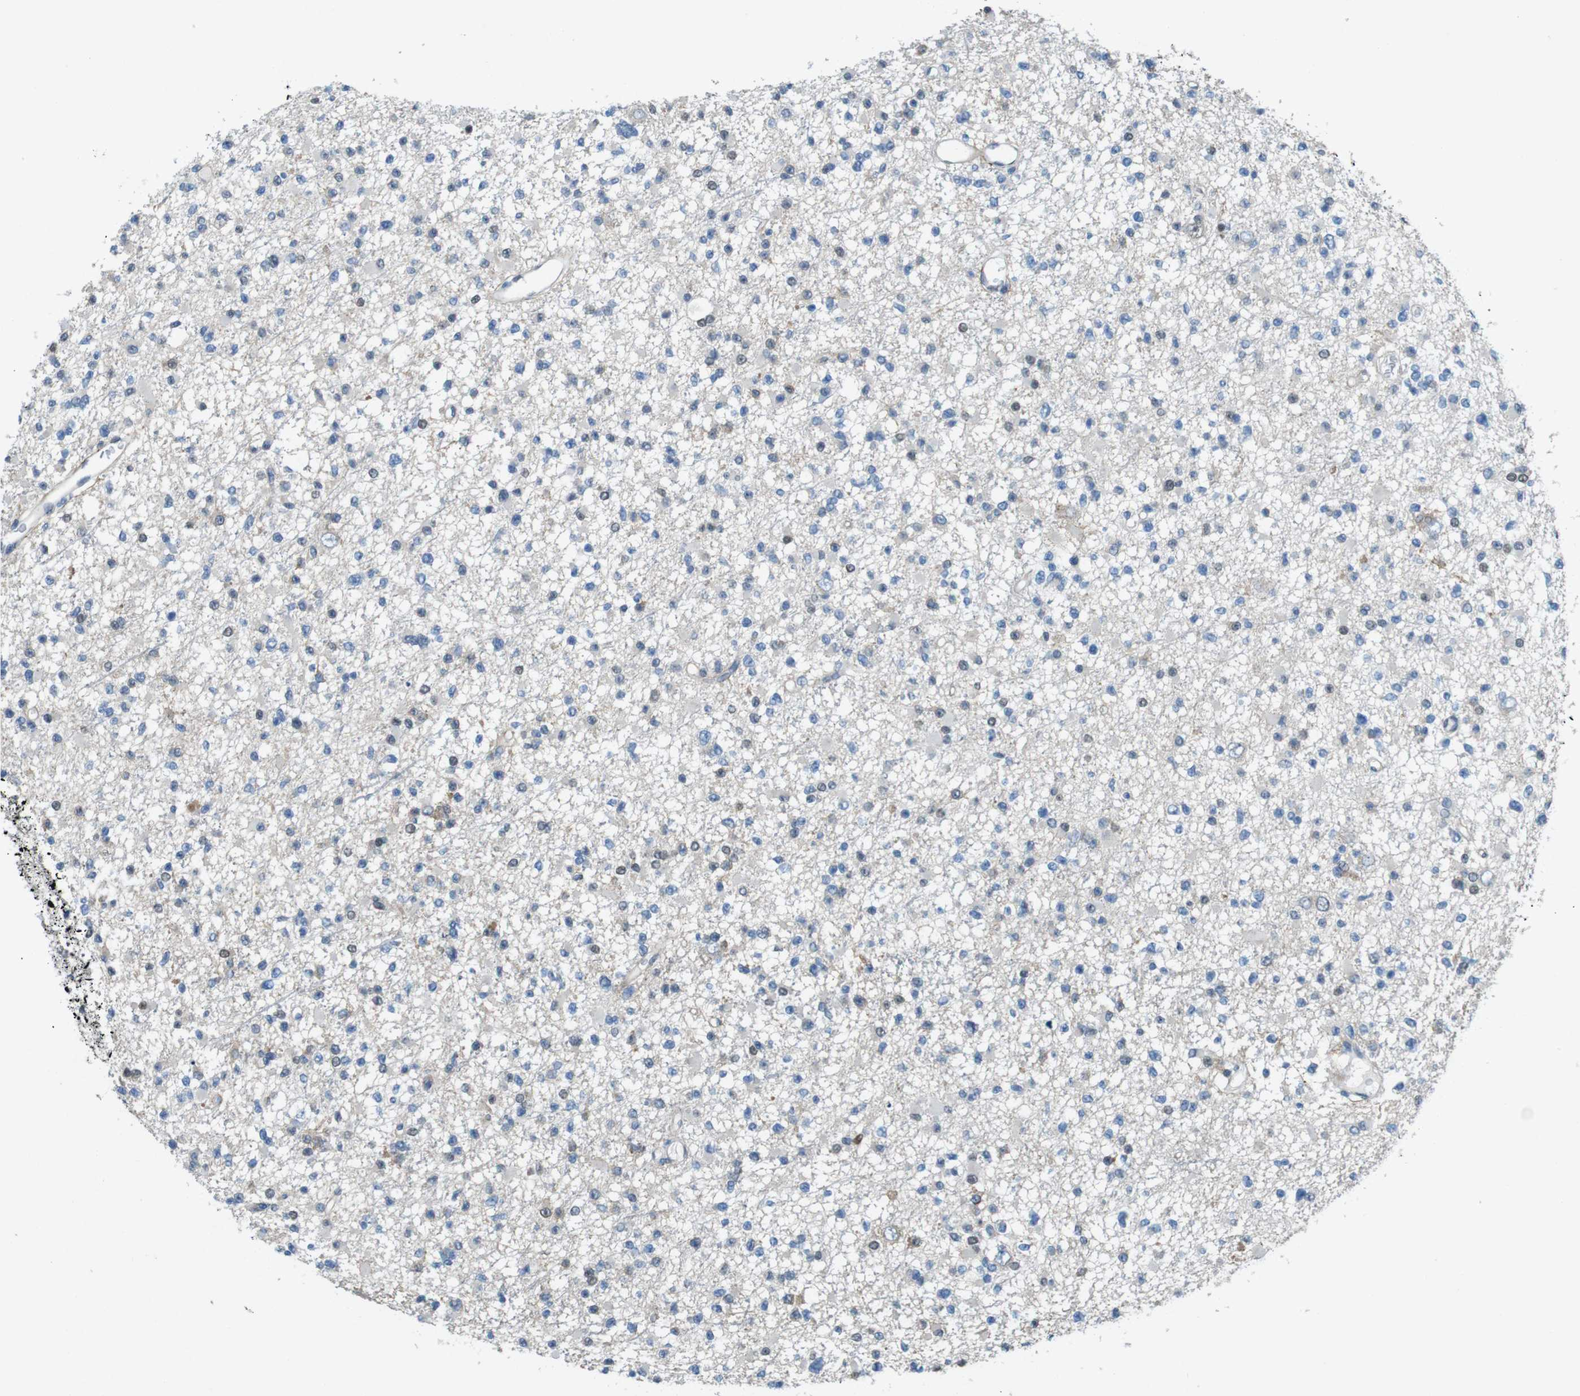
{"staining": {"intensity": "weak", "quantity": "<25%", "location": "cytoplasmic/membranous"}, "tissue": "glioma", "cell_type": "Tumor cells", "image_type": "cancer", "snomed": [{"axis": "morphology", "description": "Glioma, malignant, Low grade"}, {"axis": "topography", "description": "Brain"}], "caption": "Tumor cells are negative for protein expression in human low-grade glioma (malignant).", "gene": "SKI", "patient": {"sex": "female", "age": 22}}